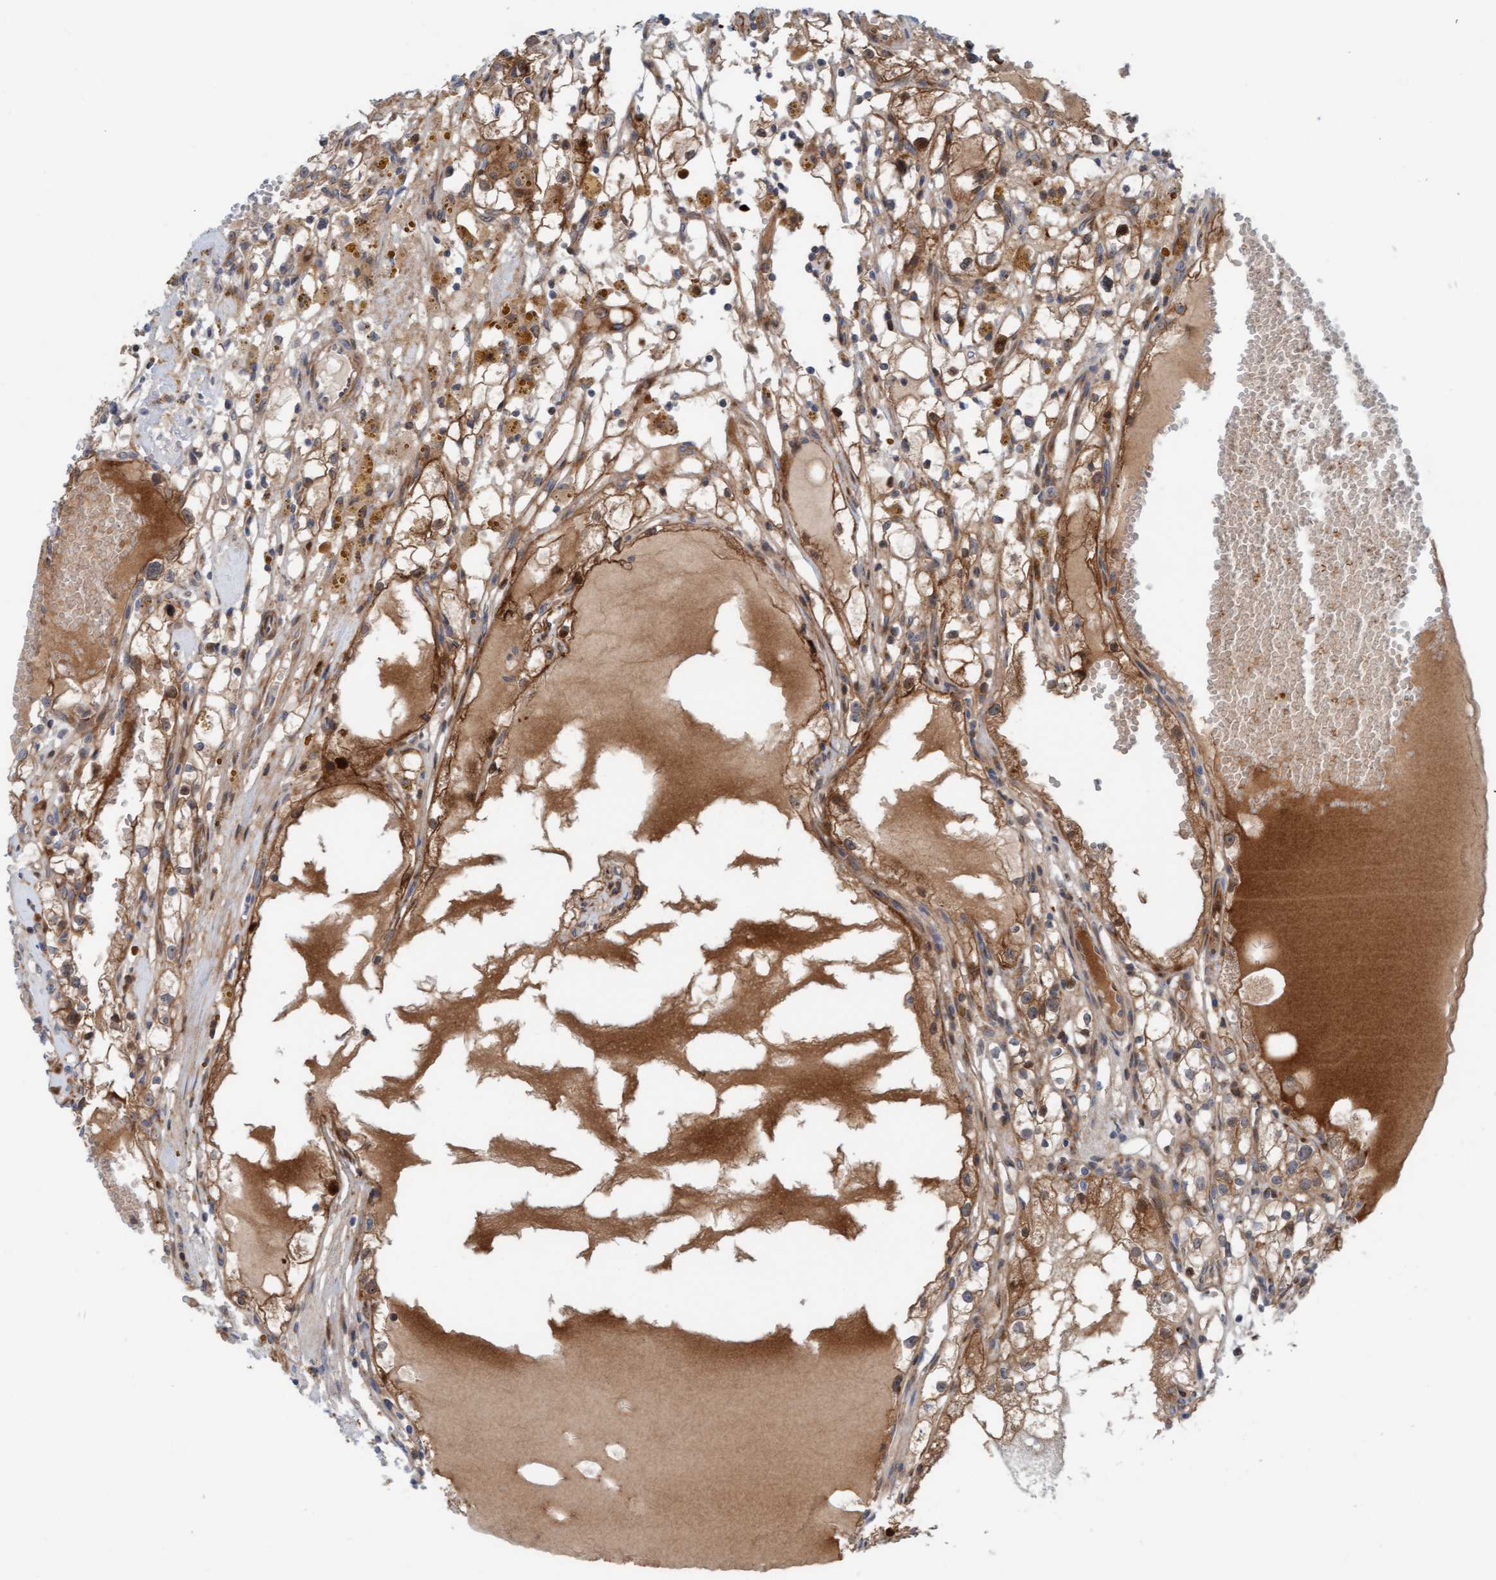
{"staining": {"intensity": "weak", "quantity": ">75%", "location": "cytoplasmic/membranous"}, "tissue": "renal cancer", "cell_type": "Tumor cells", "image_type": "cancer", "snomed": [{"axis": "morphology", "description": "Adenocarcinoma, NOS"}, {"axis": "topography", "description": "Kidney"}], "caption": "Protein staining shows weak cytoplasmic/membranous positivity in about >75% of tumor cells in adenocarcinoma (renal).", "gene": "EIF4EBP1", "patient": {"sex": "male", "age": 56}}